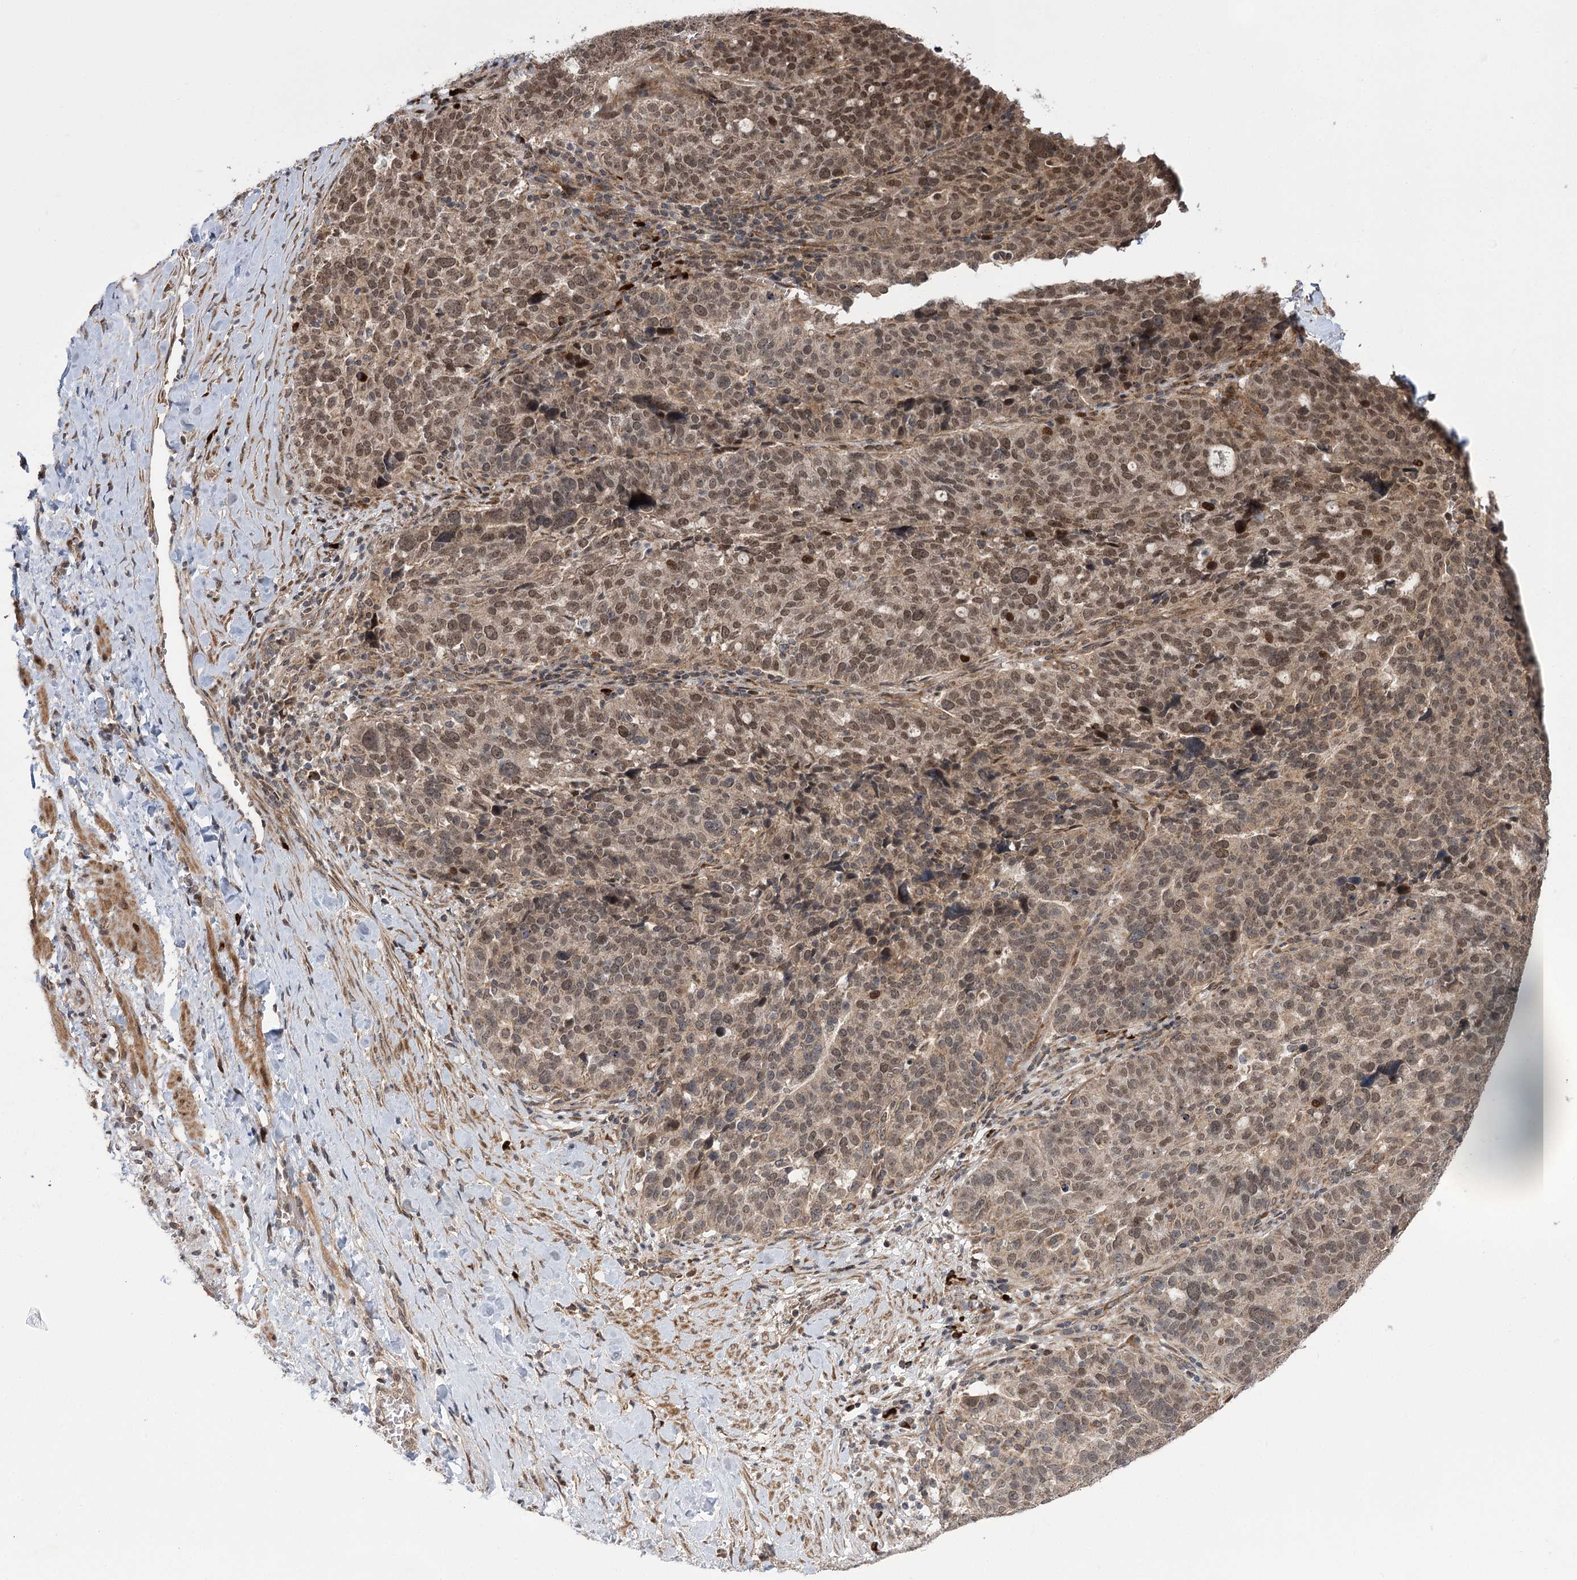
{"staining": {"intensity": "moderate", "quantity": ">75%", "location": "nuclear"}, "tissue": "ovarian cancer", "cell_type": "Tumor cells", "image_type": "cancer", "snomed": [{"axis": "morphology", "description": "Cystadenocarcinoma, serous, NOS"}, {"axis": "topography", "description": "Ovary"}], "caption": "High-magnification brightfield microscopy of serous cystadenocarcinoma (ovarian) stained with DAB (brown) and counterstained with hematoxylin (blue). tumor cells exhibit moderate nuclear expression is present in approximately>75% of cells.", "gene": "TENM2", "patient": {"sex": "female", "age": 59}}